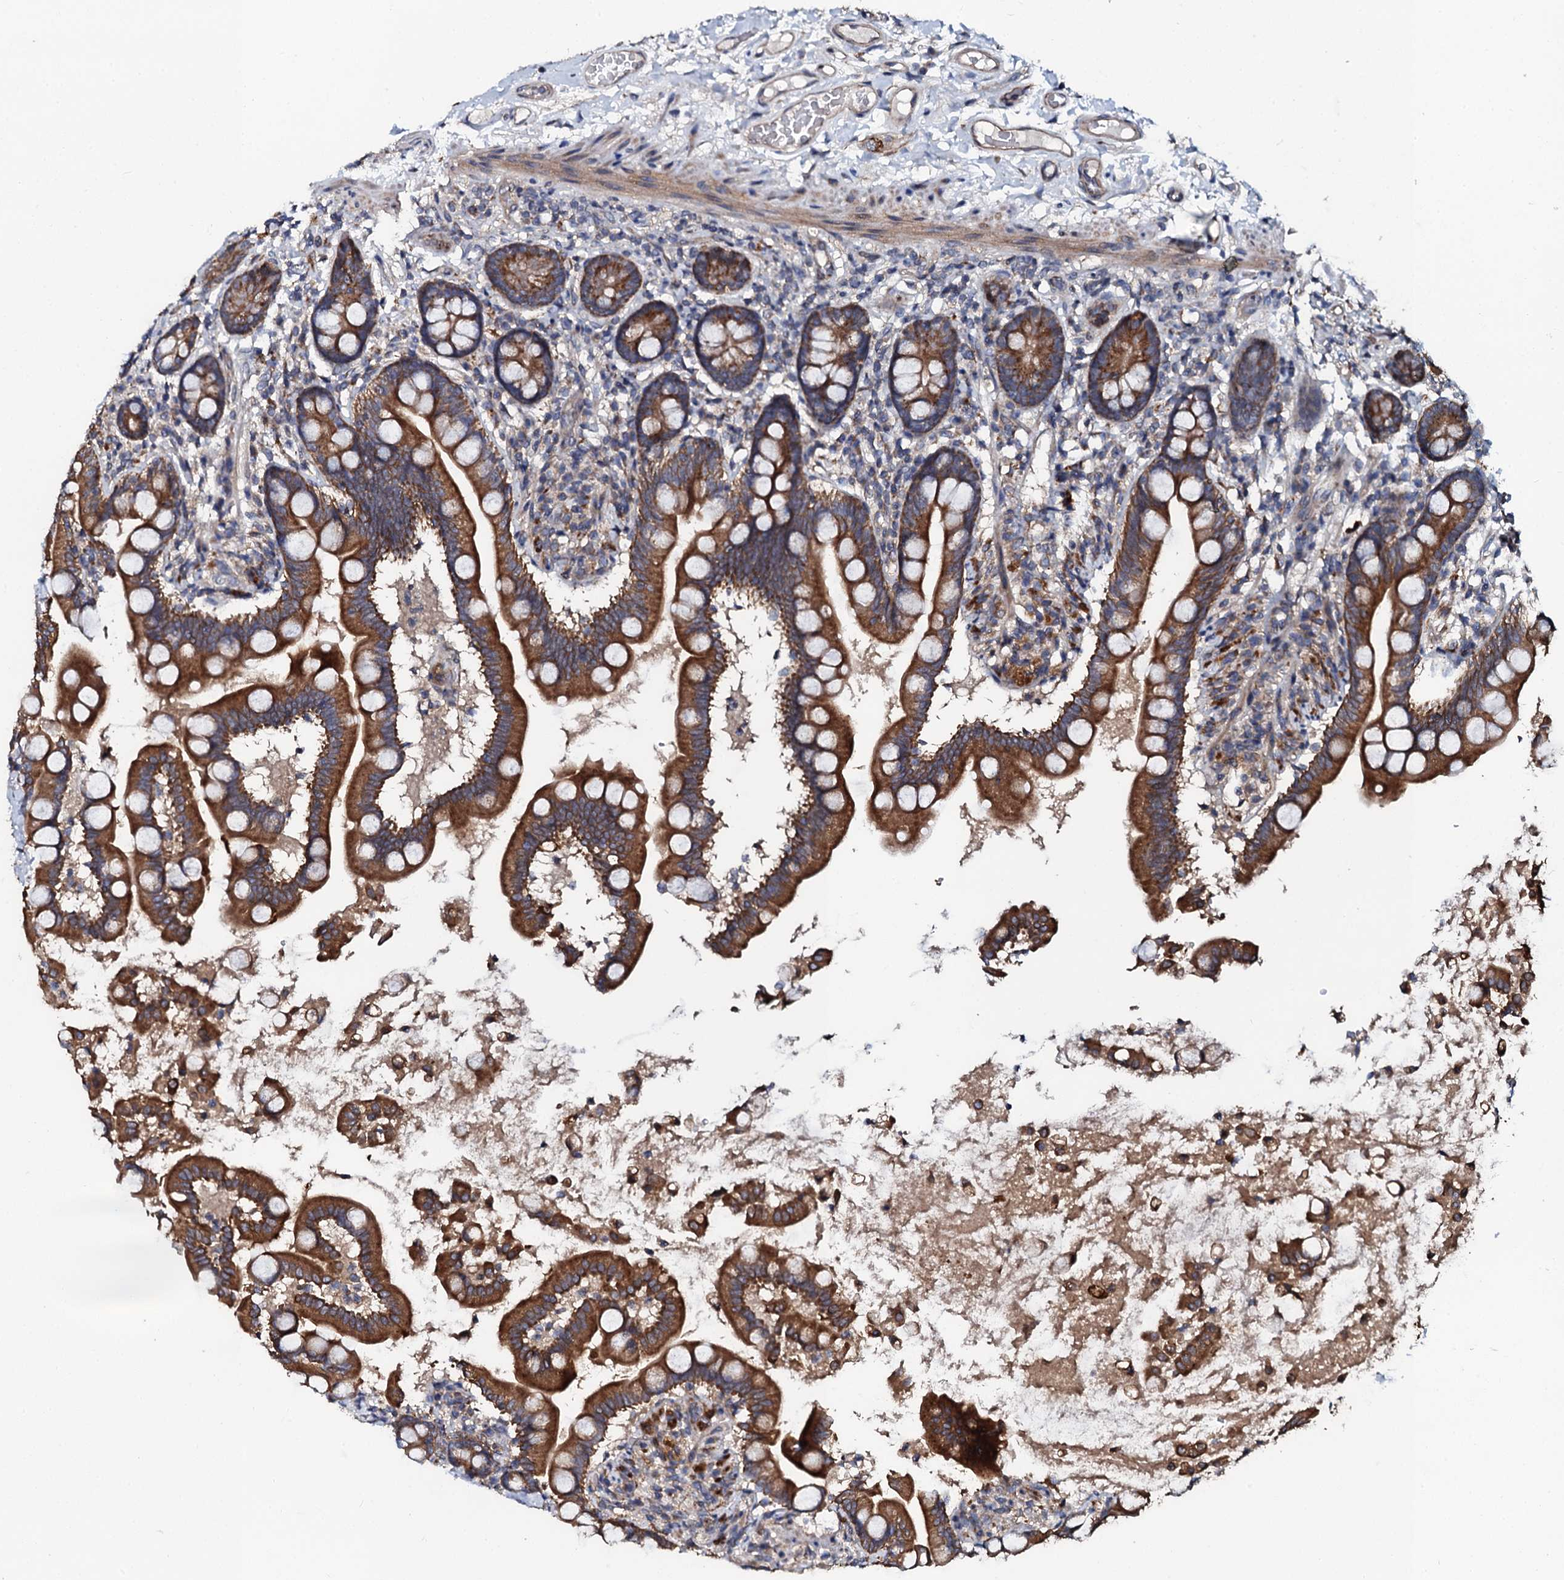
{"staining": {"intensity": "strong", "quantity": ">75%", "location": "cytoplasmic/membranous"}, "tissue": "small intestine", "cell_type": "Glandular cells", "image_type": "normal", "snomed": [{"axis": "morphology", "description": "Normal tissue, NOS"}, {"axis": "topography", "description": "Small intestine"}], "caption": "Immunohistochemistry staining of unremarkable small intestine, which displays high levels of strong cytoplasmic/membranous positivity in about >75% of glandular cells indicating strong cytoplasmic/membranous protein expression. The staining was performed using DAB (brown) for protein detection and nuclei were counterstained in hematoxylin (blue).", "gene": "GLCE", "patient": {"sex": "female", "age": 64}}